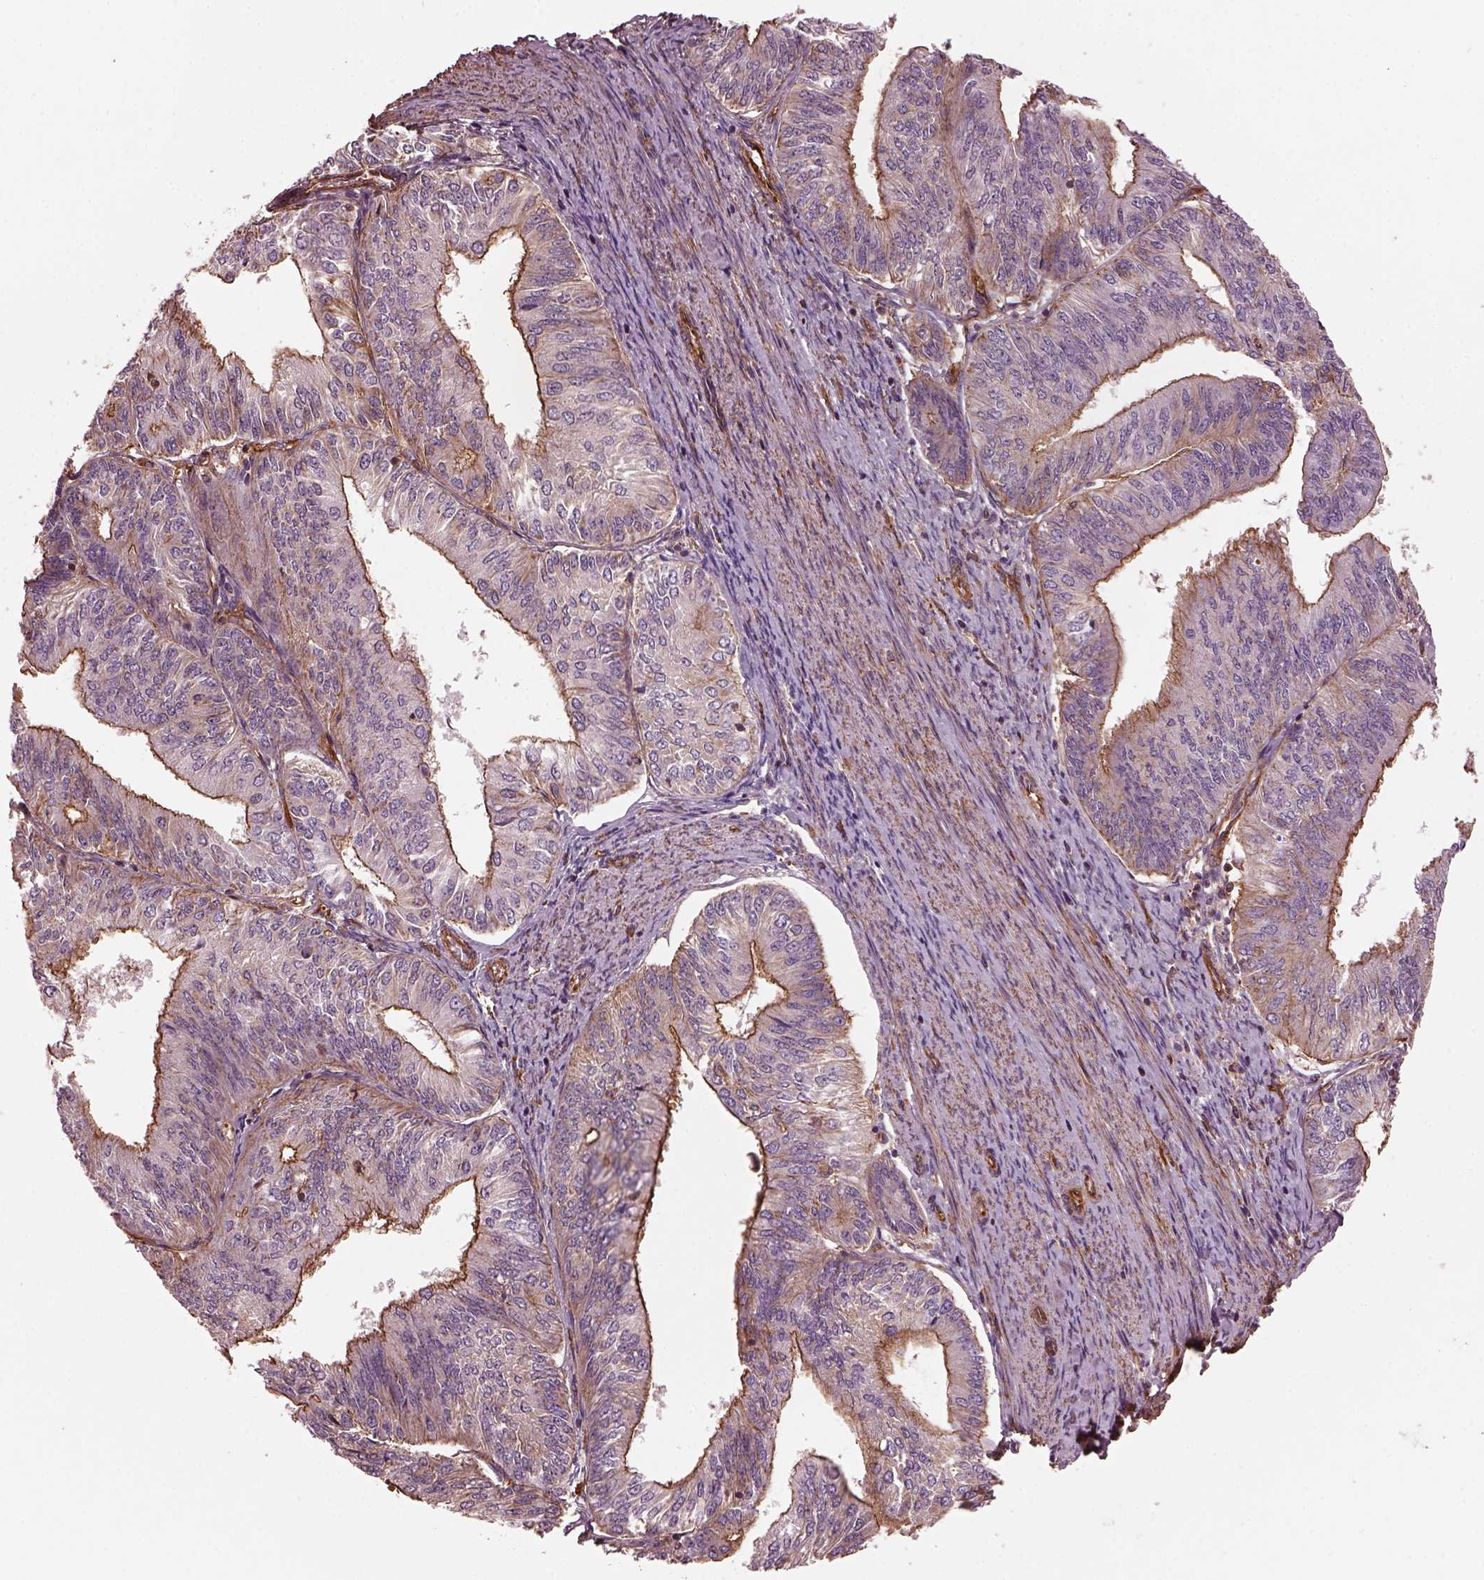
{"staining": {"intensity": "moderate", "quantity": ">75%", "location": "cytoplasmic/membranous"}, "tissue": "endometrial cancer", "cell_type": "Tumor cells", "image_type": "cancer", "snomed": [{"axis": "morphology", "description": "Adenocarcinoma, NOS"}, {"axis": "topography", "description": "Endometrium"}], "caption": "IHC of human adenocarcinoma (endometrial) reveals medium levels of moderate cytoplasmic/membranous expression in approximately >75% of tumor cells.", "gene": "MYL6", "patient": {"sex": "female", "age": 58}}